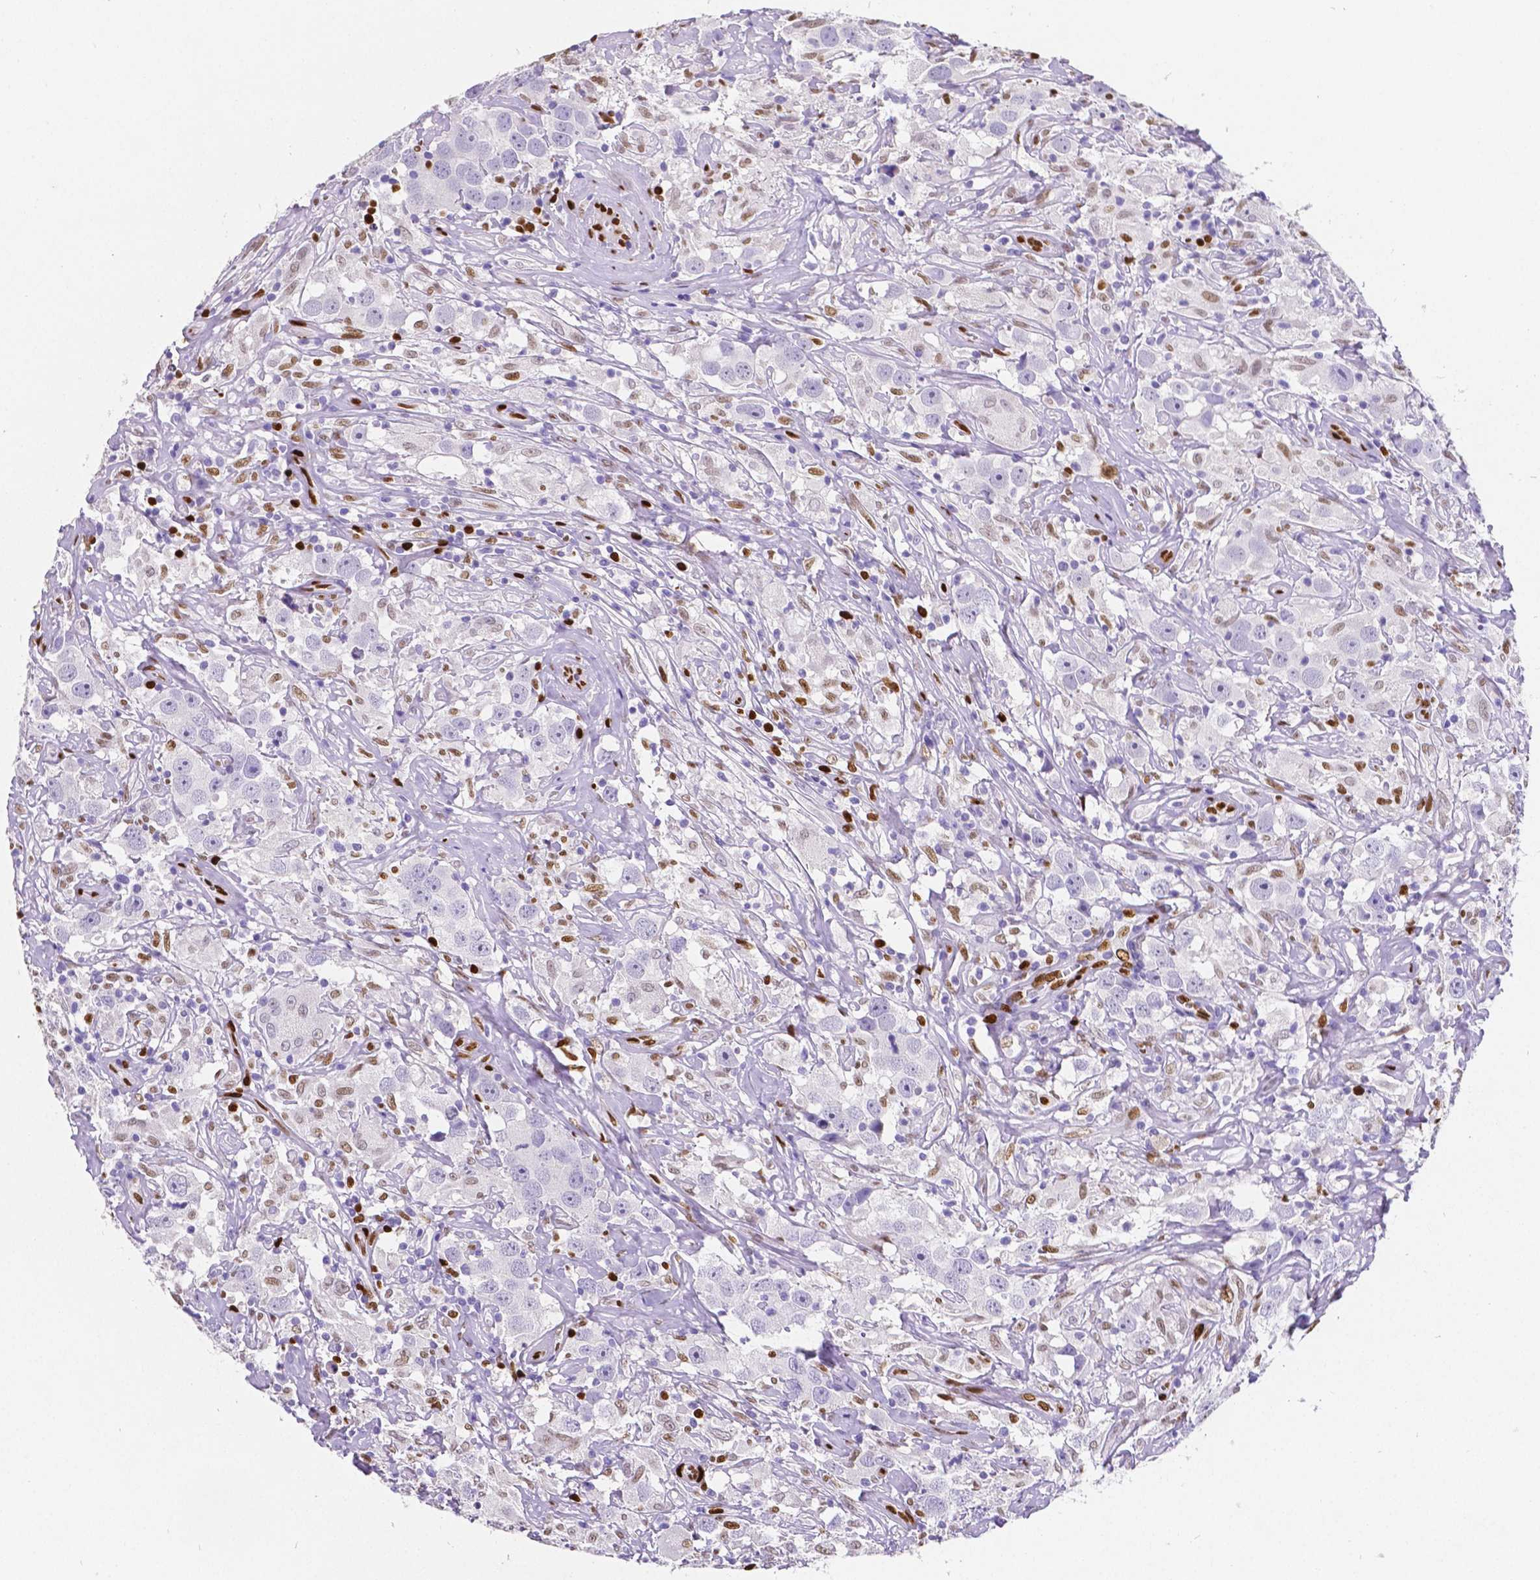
{"staining": {"intensity": "negative", "quantity": "none", "location": "none"}, "tissue": "testis cancer", "cell_type": "Tumor cells", "image_type": "cancer", "snomed": [{"axis": "morphology", "description": "Seminoma, NOS"}, {"axis": "topography", "description": "Testis"}], "caption": "Testis seminoma stained for a protein using IHC exhibits no expression tumor cells.", "gene": "MEF2C", "patient": {"sex": "male", "age": 49}}